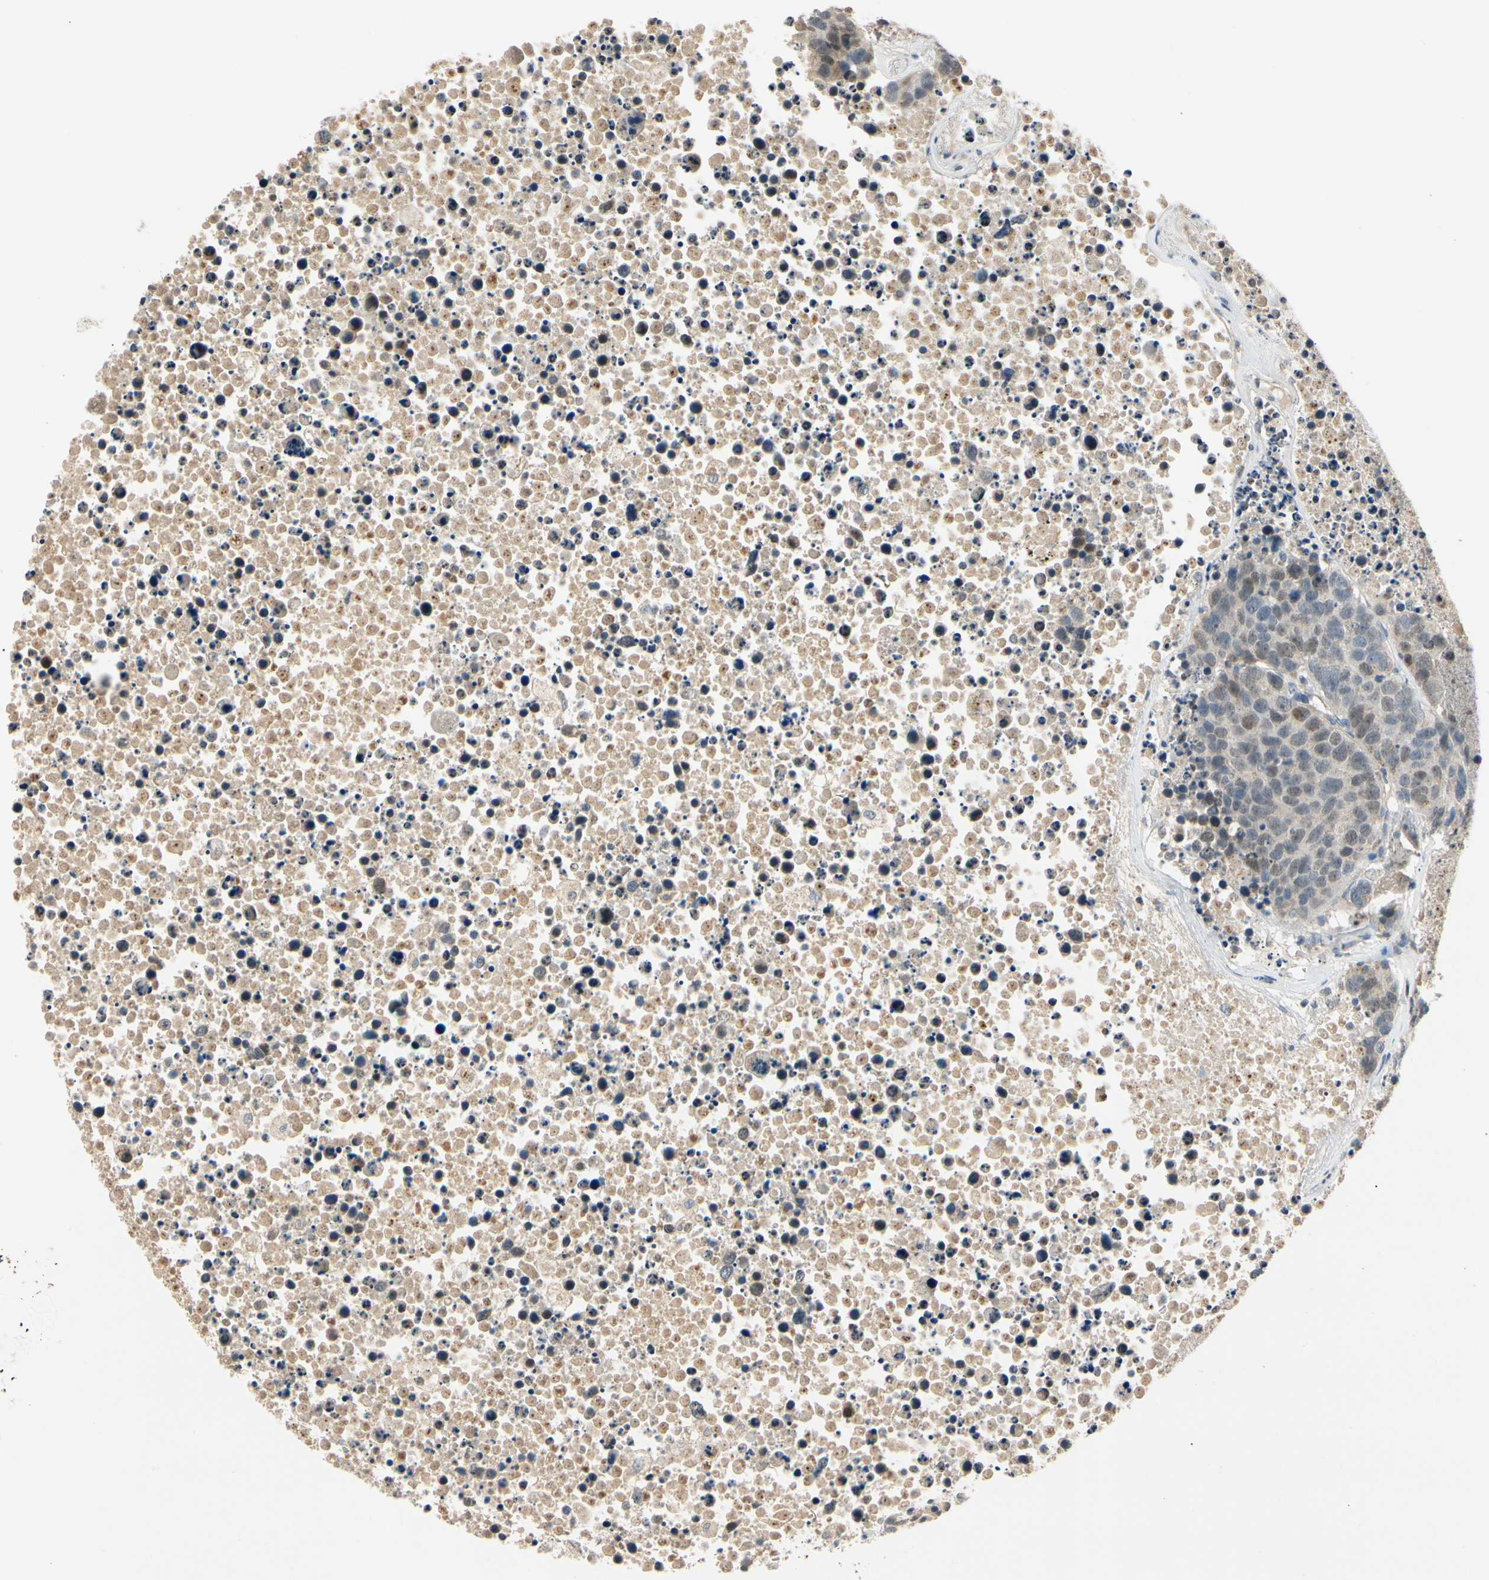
{"staining": {"intensity": "weak", "quantity": "<25%", "location": "nuclear"}, "tissue": "carcinoid", "cell_type": "Tumor cells", "image_type": "cancer", "snomed": [{"axis": "morphology", "description": "Carcinoid, malignant, NOS"}, {"axis": "topography", "description": "Lung"}], "caption": "DAB immunohistochemical staining of carcinoid (malignant) shows no significant staining in tumor cells. The staining was performed using DAB to visualize the protein expression in brown, while the nuclei were stained in blue with hematoxylin (Magnification: 20x).", "gene": "RIOX2", "patient": {"sex": "male", "age": 60}}